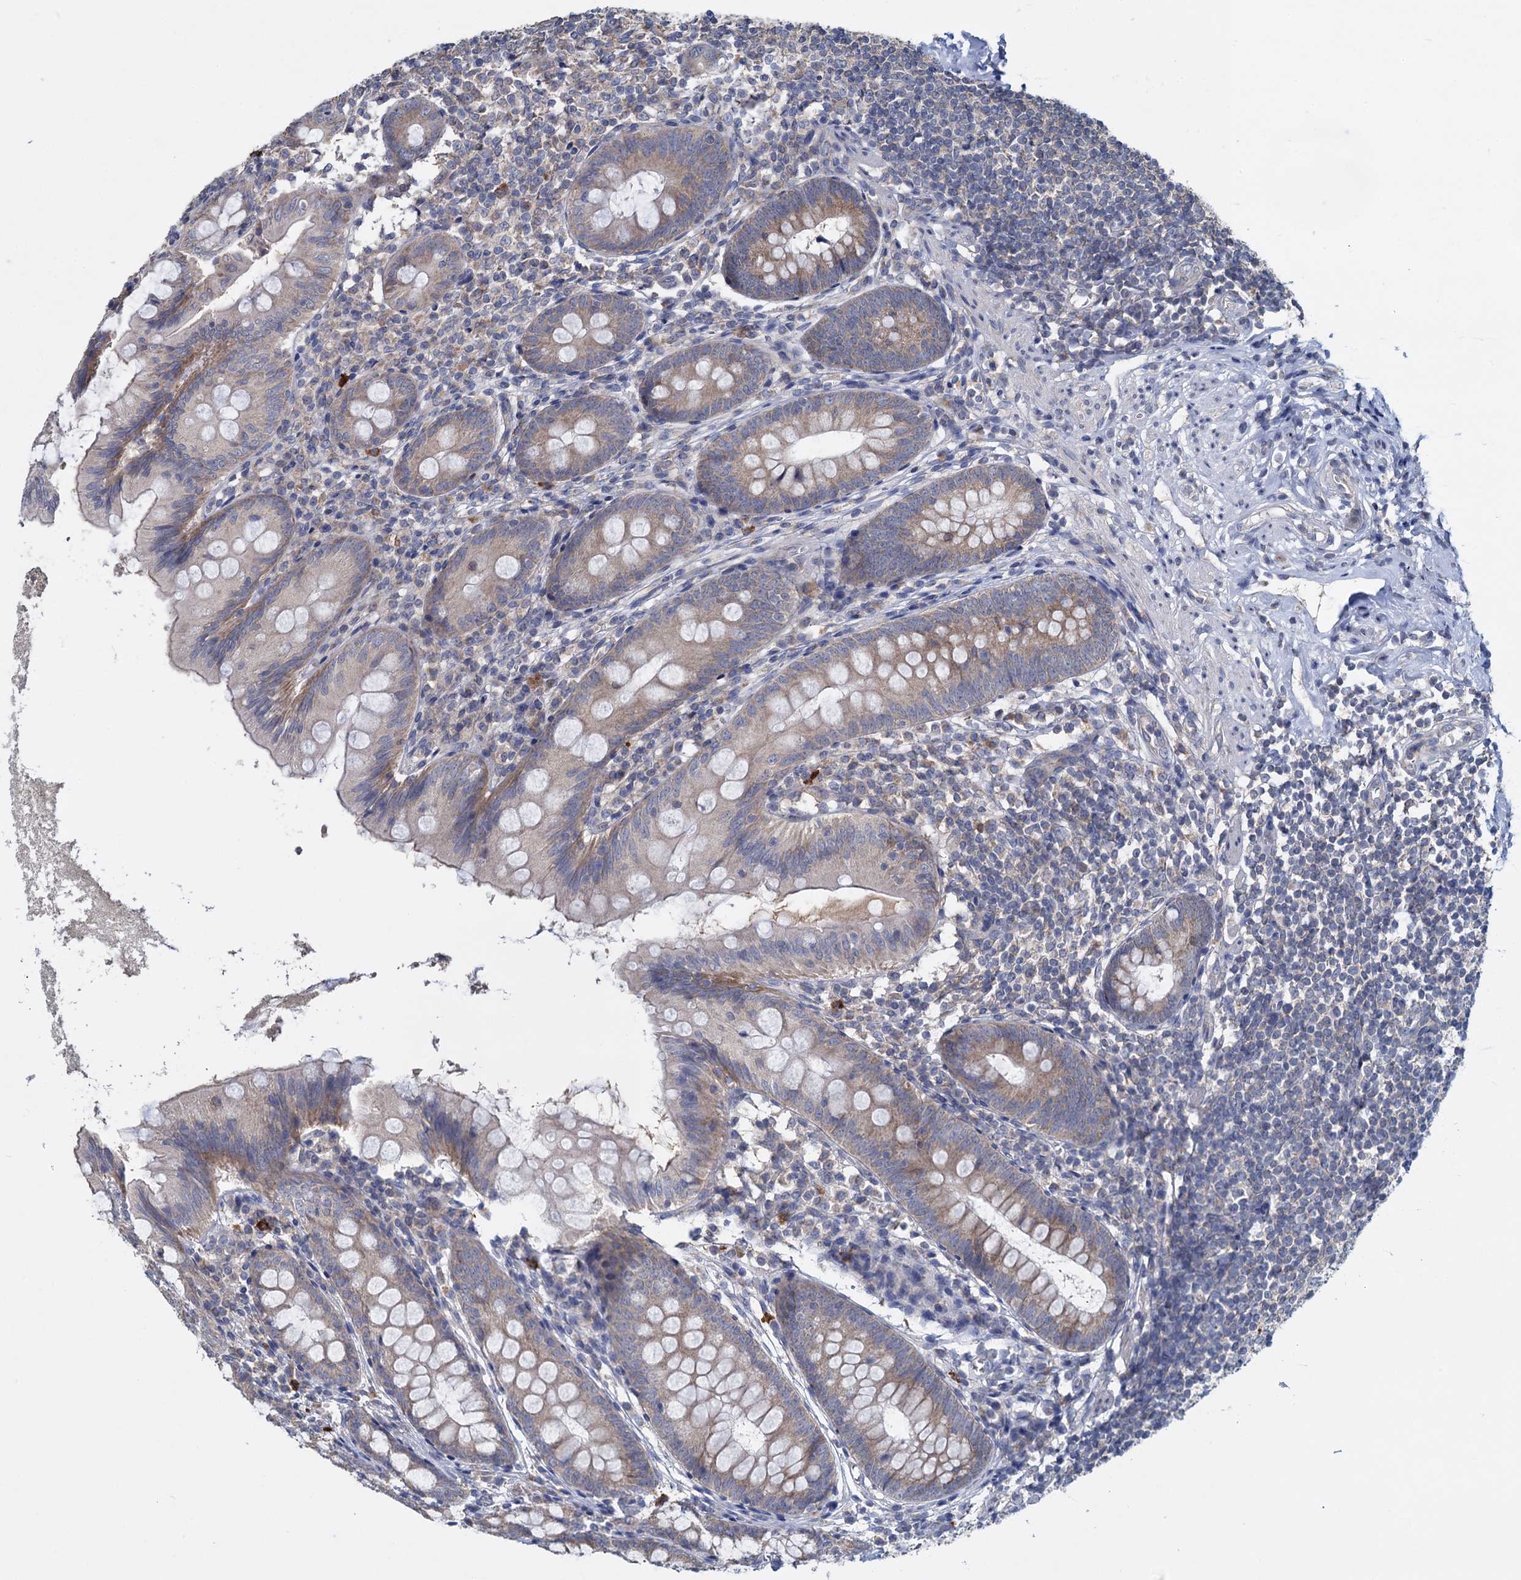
{"staining": {"intensity": "moderate", "quantity": ">75%", "location": "cytoplasmic/membranous"}, "tissue": "appendix", "cell_type": "Glandular cells", "image_type": "normal", "snomed": [{"axis": "morphology", "description": "Normal tissue, NOS"}, {"axis": "topography", "description": "Appendix"}], "caption": "Immunohistochemistry of unremarkable human appendix demonstrates medium levels of moderate cytoplasmic/membranous positivity in about >75% of glandular cells. The staining was performed using DAB to visualize the protein expression in brown, while the nuclei were stained in blue with hematoxylin (Magnification: 20x).", "gene": "GSTM2", "patient": {"sex": "female", "age": 51}}